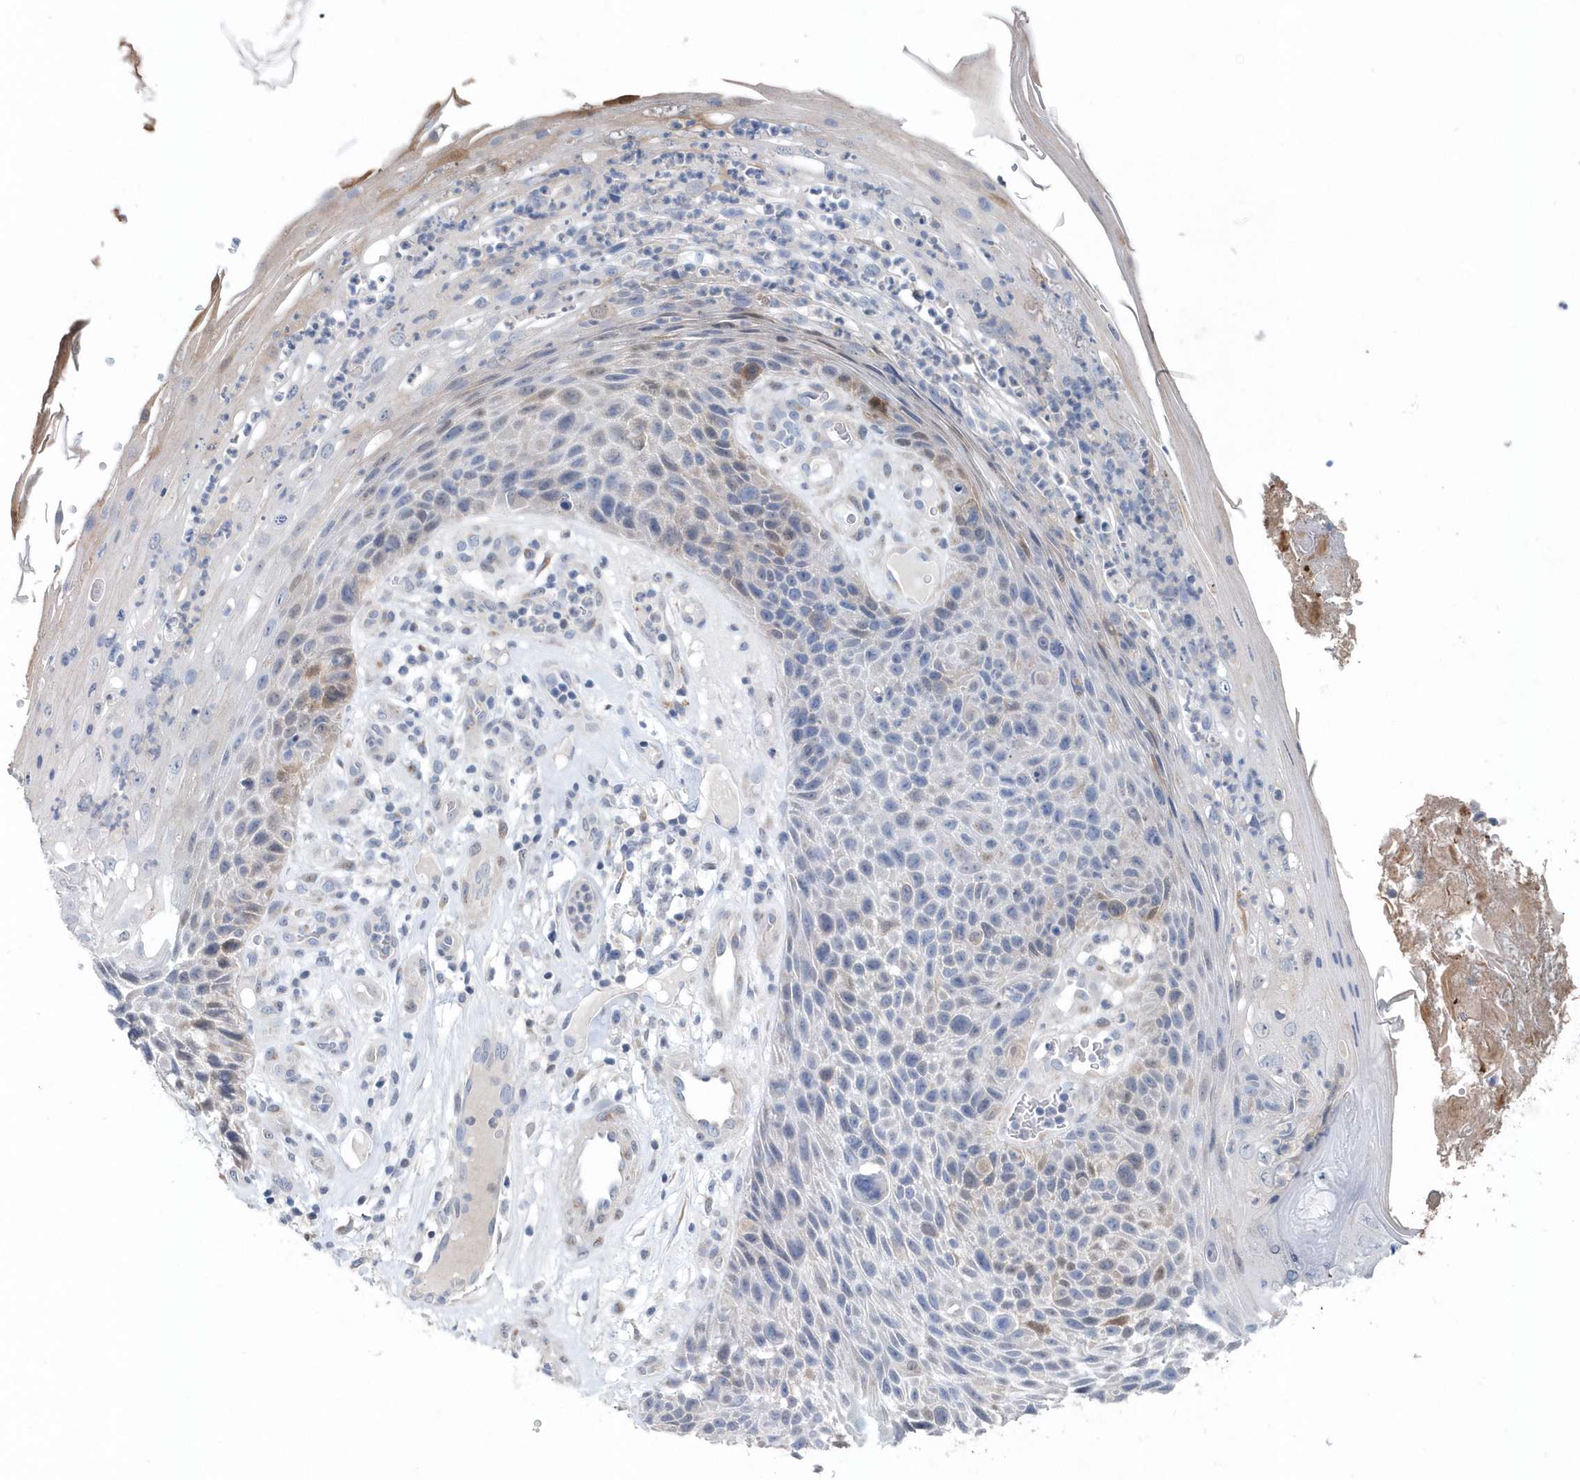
{"staining": {"intensity": "strong", "quantity": "<25%", "location": "cytoplasmic/membranous"}, "tissue": "skin cancer", "cell_type": "Tumor cells", "image_type": "cancer", "snomed": [{"axis": "morphology", "description": "Squamous cell carcinoma, NOS"}, {"axis": "topography", "description": "Skin"}], "caption": "IHC image of human skin cancer (squamous cell carcinoma) stained for a protein (brown), which demonstrates medium levels of strong cytoplasmic/membranous expression in approximately <25% of tumor cells.", "gene": "PFN2", "patient": {"sex": "female", "age": 88}}